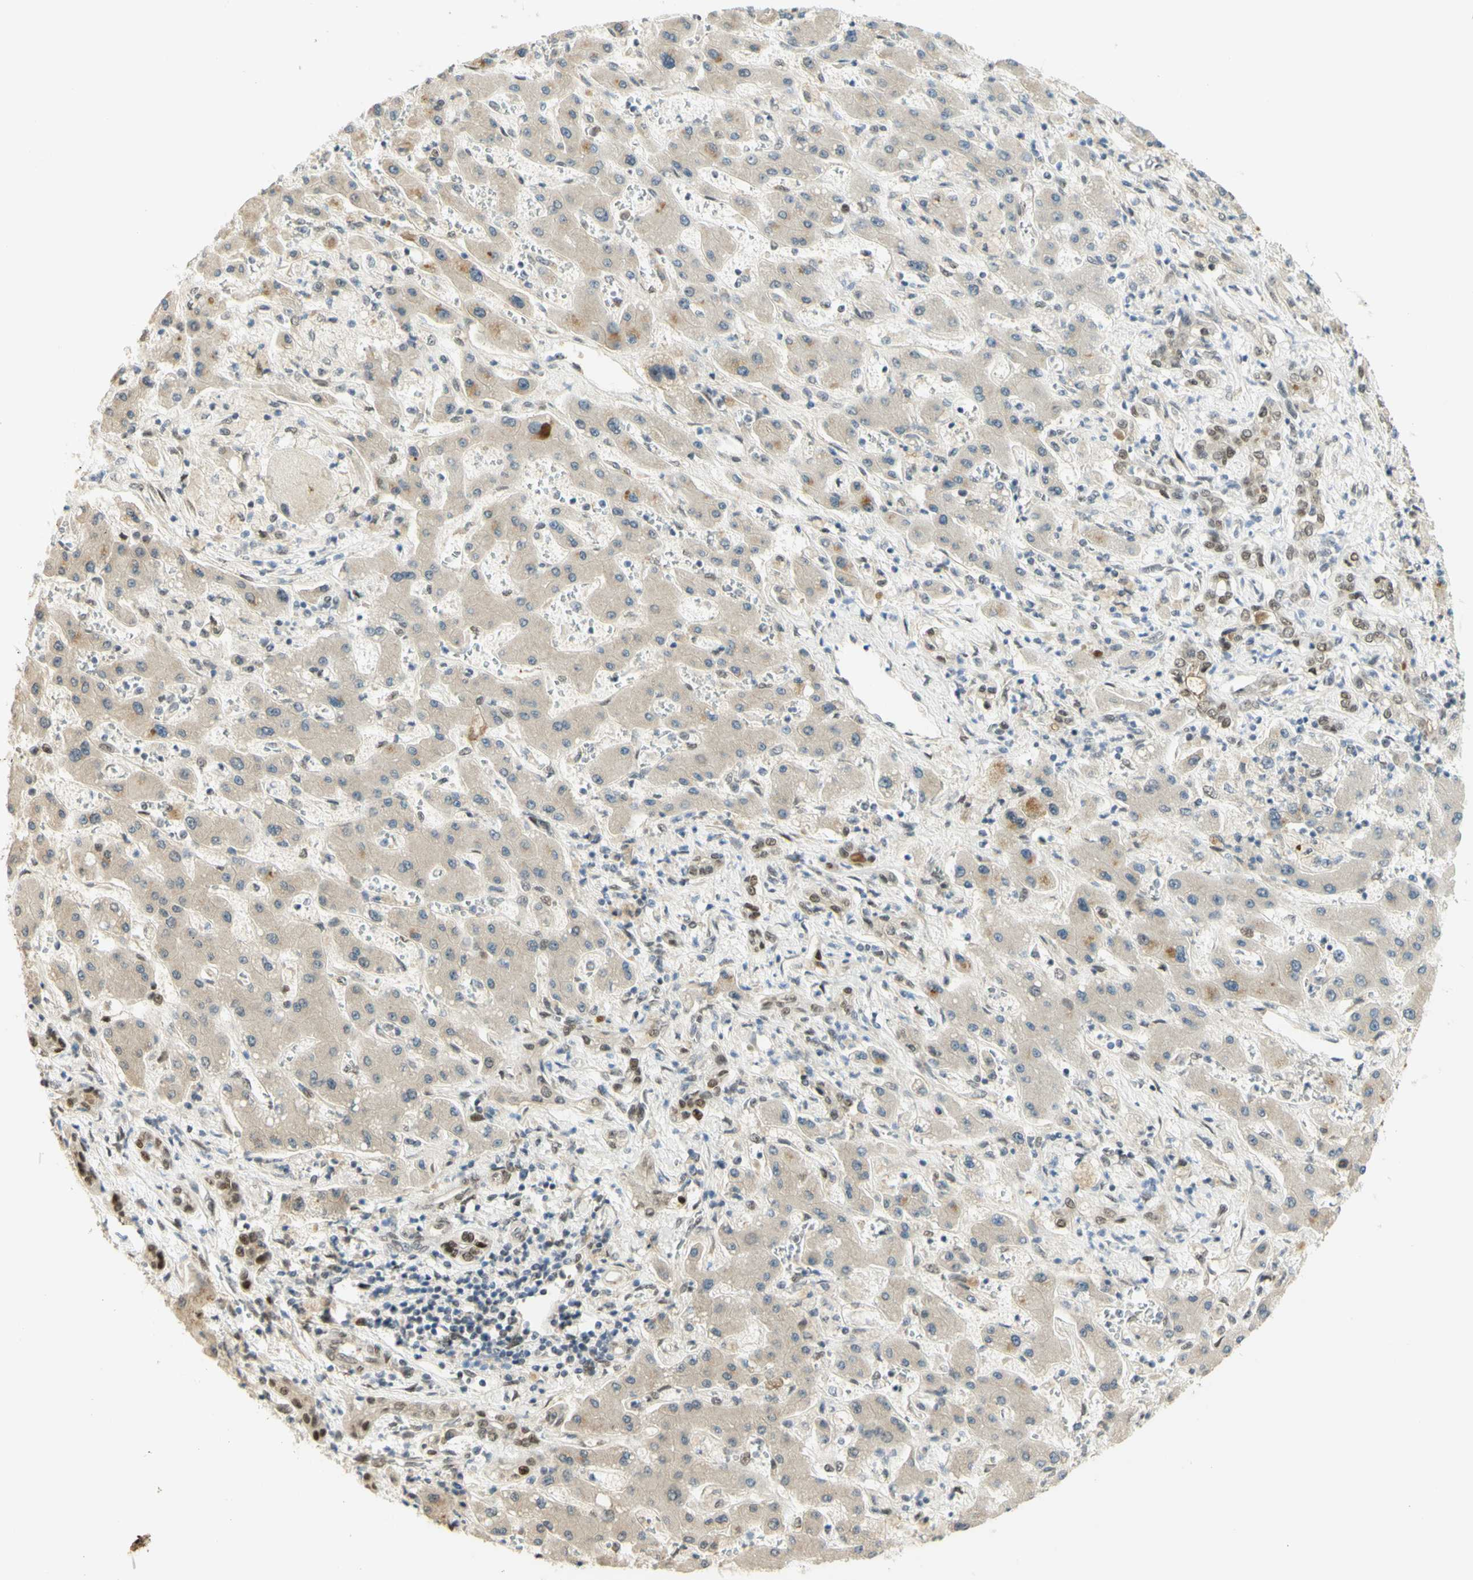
{"staining": {"intensity": "moderate", "quantity": ">75%", "location": "nuclear"}, "tissue": "liver cancer", "cell_type": "Tumor cells", "image_type": "cancer", "snomed": [{"axis": "morphology", "description": "Cholangiocarcinoma"}, {"axis": "topography", "description": "Liver"}], "caption": "The image exhibits a brown stain indicating the presence of a protein in the nuclear of tumor cells in liver cholangiocarcinoma.", "gene": "DDX1", "patient": {"sex": "male", "age": 50}}